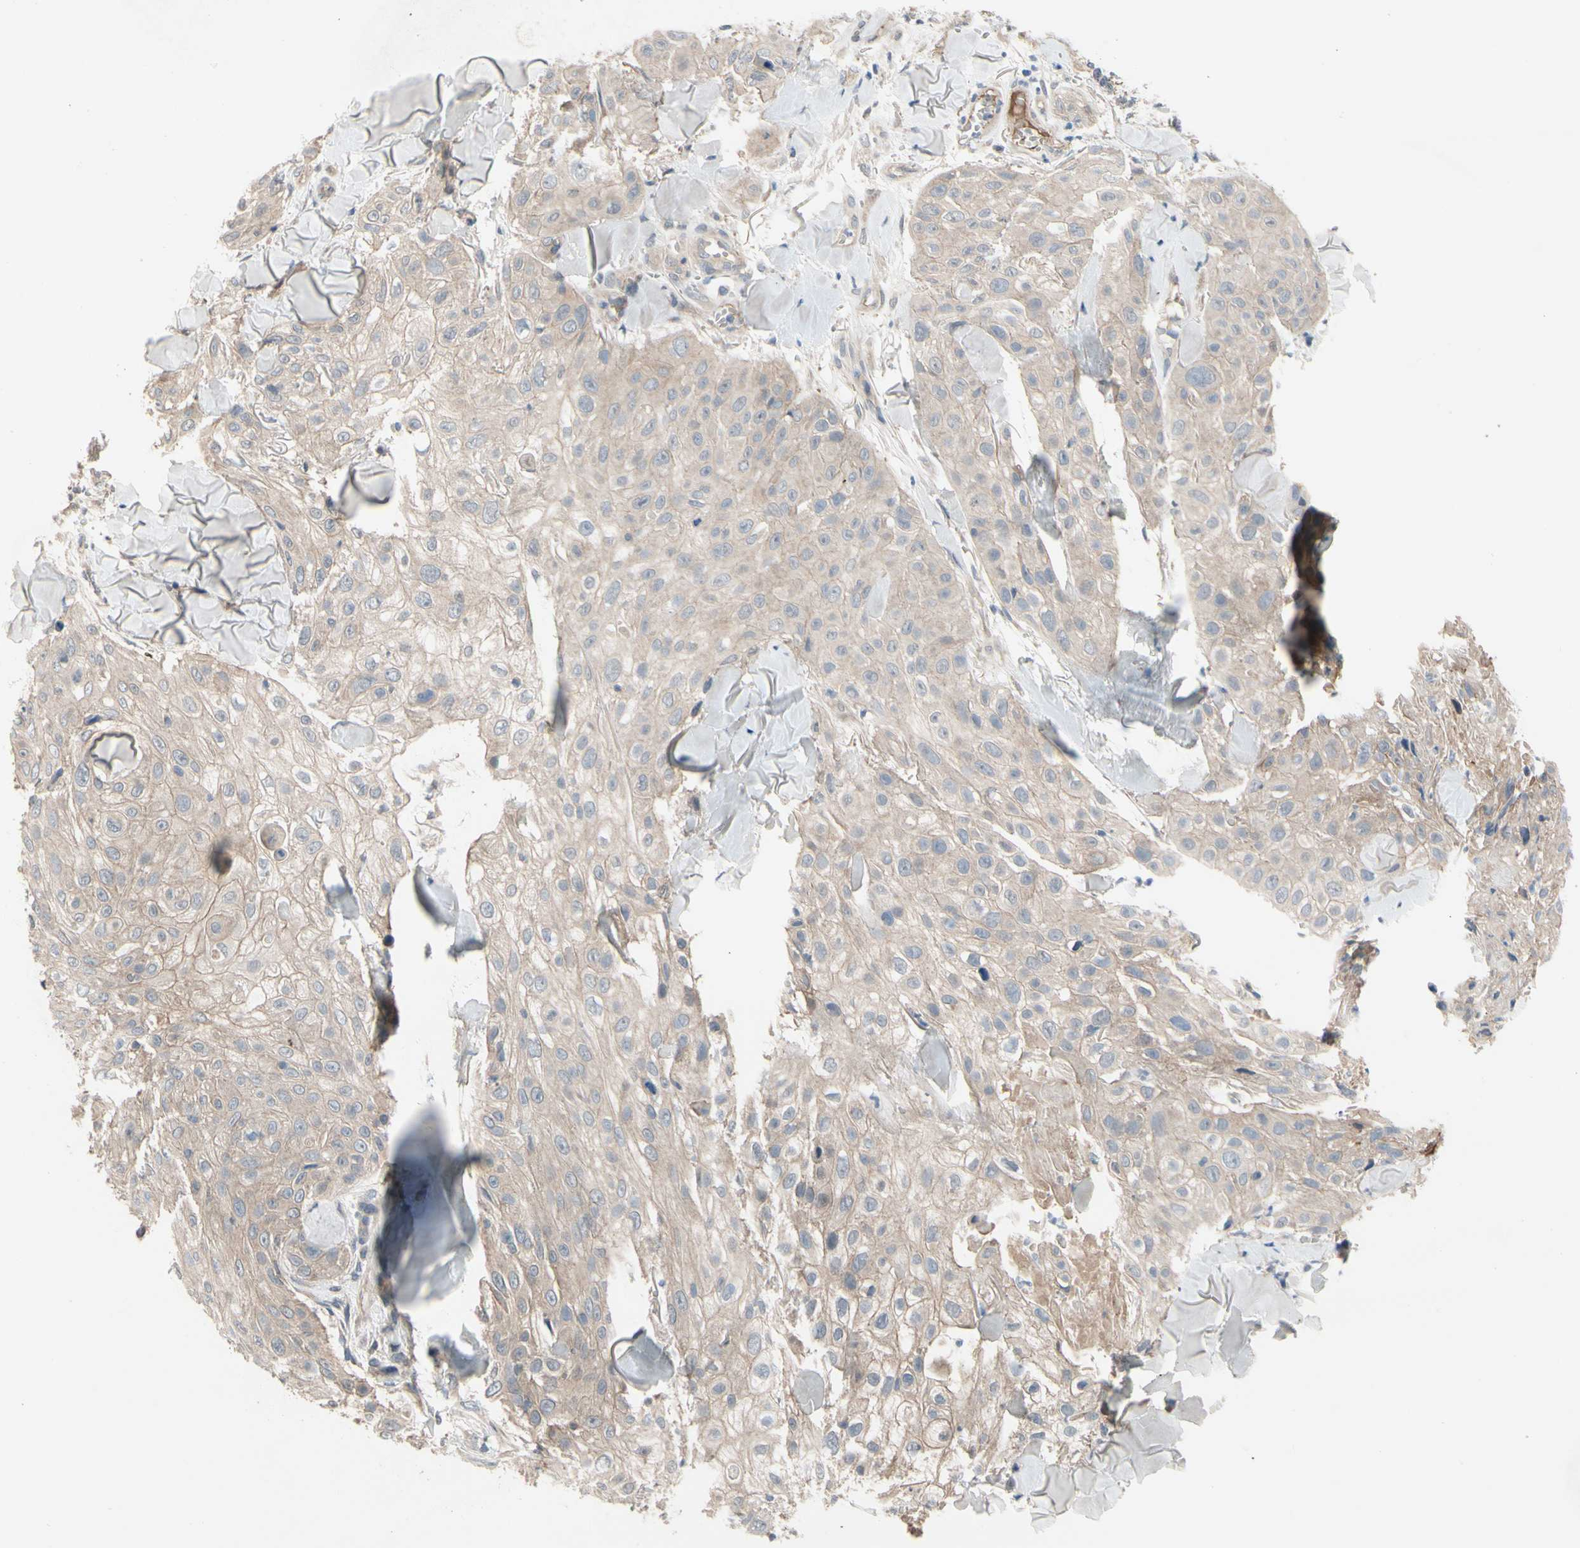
{"staining": {"intensity": "weak", "quantity": "25%-75%", "location": "cytoplasmic/membranous"}, "tissue": "skin cancer", "cell_type": "Tumor cells", "image_type": "cancer", "snomed": [{"axis": "morphology", "description": "Squamous cell carcinoma, NOS"}, {"axis": "topography", "description": "Skin"}], "caption": "A brown stain shows weak cytoplasmic/membranous staining of a protein in skin cancer tumor cells.", "gene": "ICAM5", "patient": {"sex": "male", "age": 86}}